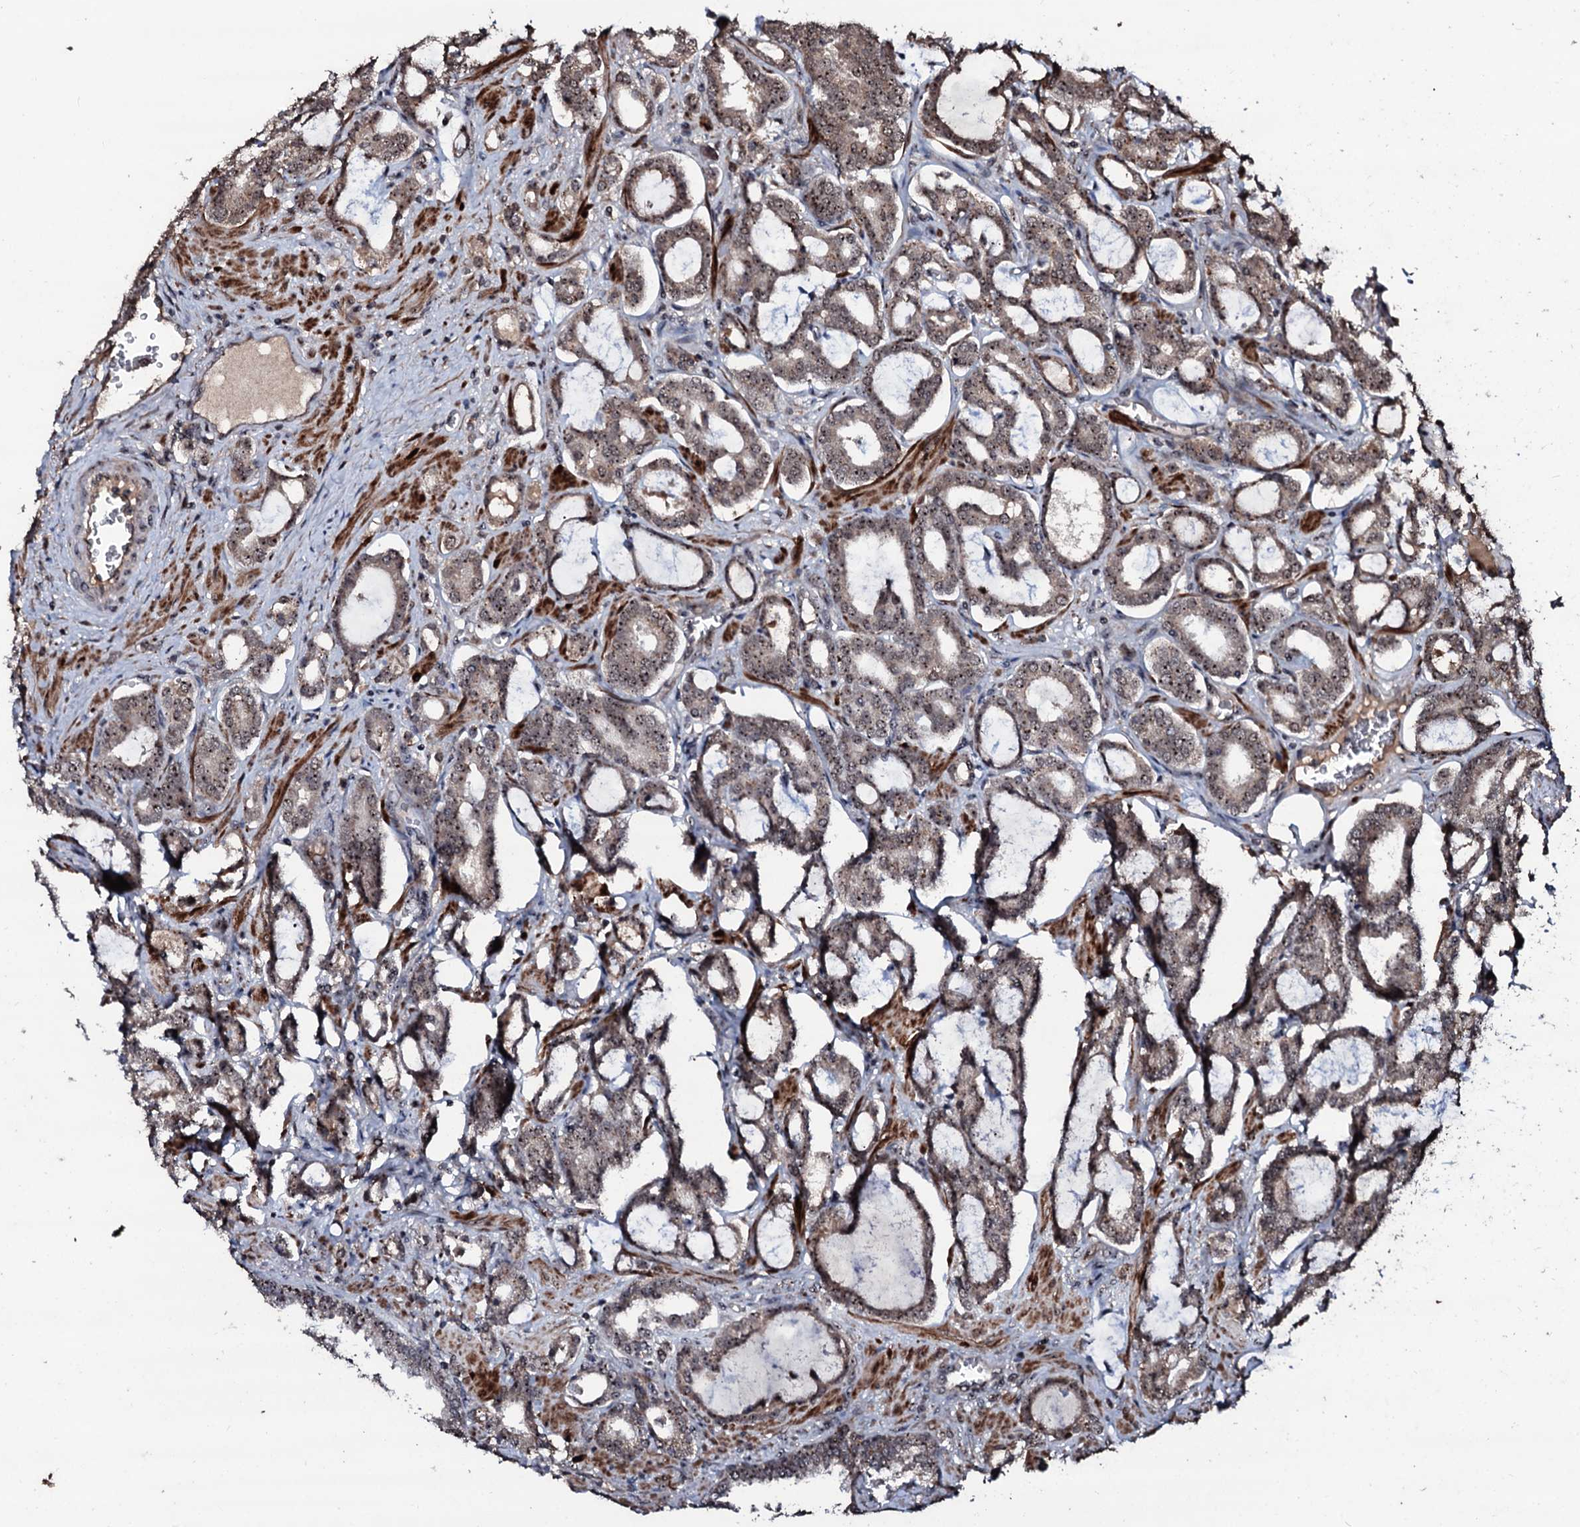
{"staining": {"intensity": "moderate", "quantity": ">75%", "location": "nuclear"}, "tissue": "prostate cancer", "cell_type": "Tumor cells", "image_type": "cancer", "snomed": [{"axis": "morphology", "description": "Adenocarcinoma, High grade"}, {"axis": "topography", "description": "Prostate and seminal vesicle, NOS"}], "caption": "IHC photomicrograph of prostate cancer stained for a protein (brown), which reveals medium levels of moderate nuclear staining in approximately >75% of tumor cells.", "gene": "SUPT7L", "patient": {"sex": "male", "age": 67}}